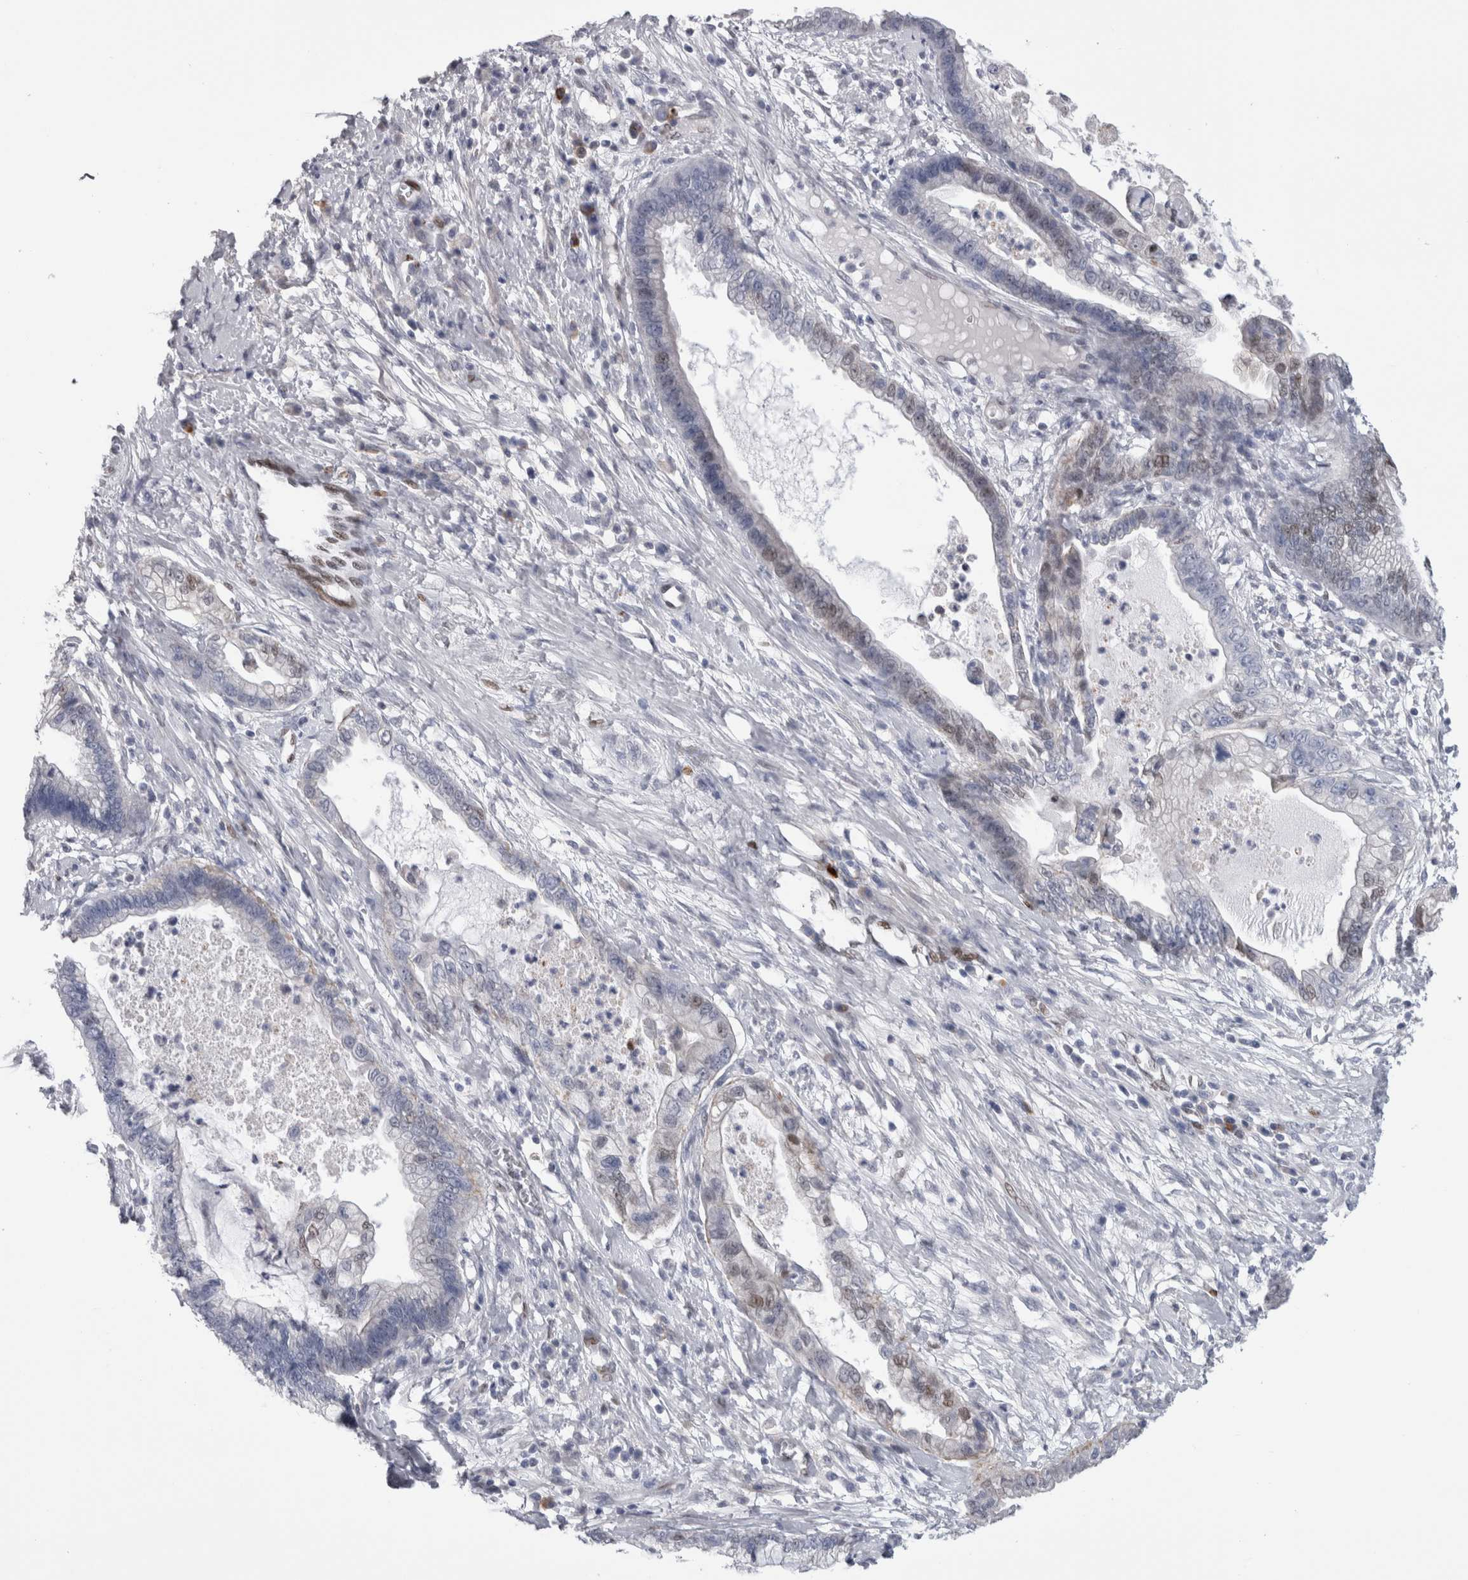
{"staining": {"intensity": "weak", "quantity": "<25%", "location": "nuclear"}, "tissue": "cervical cancer", "cell_type": "Tumor cells", "image_type": "cancer", "snomed": [{"axis": "morphology", "description": "Adenocarcinoma, NOS"}, {"axis": "topography", "description": "Cervix"}], "caption": "The immunohistochemistry micrograph has no significant staining in tumor cells of adenocarcinoma (cervical) tissue. The staining was performed using DAB to visualize the protein expression in brown, while the nuclei were stained in blue with hematoxylin (Magnification: 20x).", "gene": "IL33", "patient": {"sex": "female", "age": 44}}